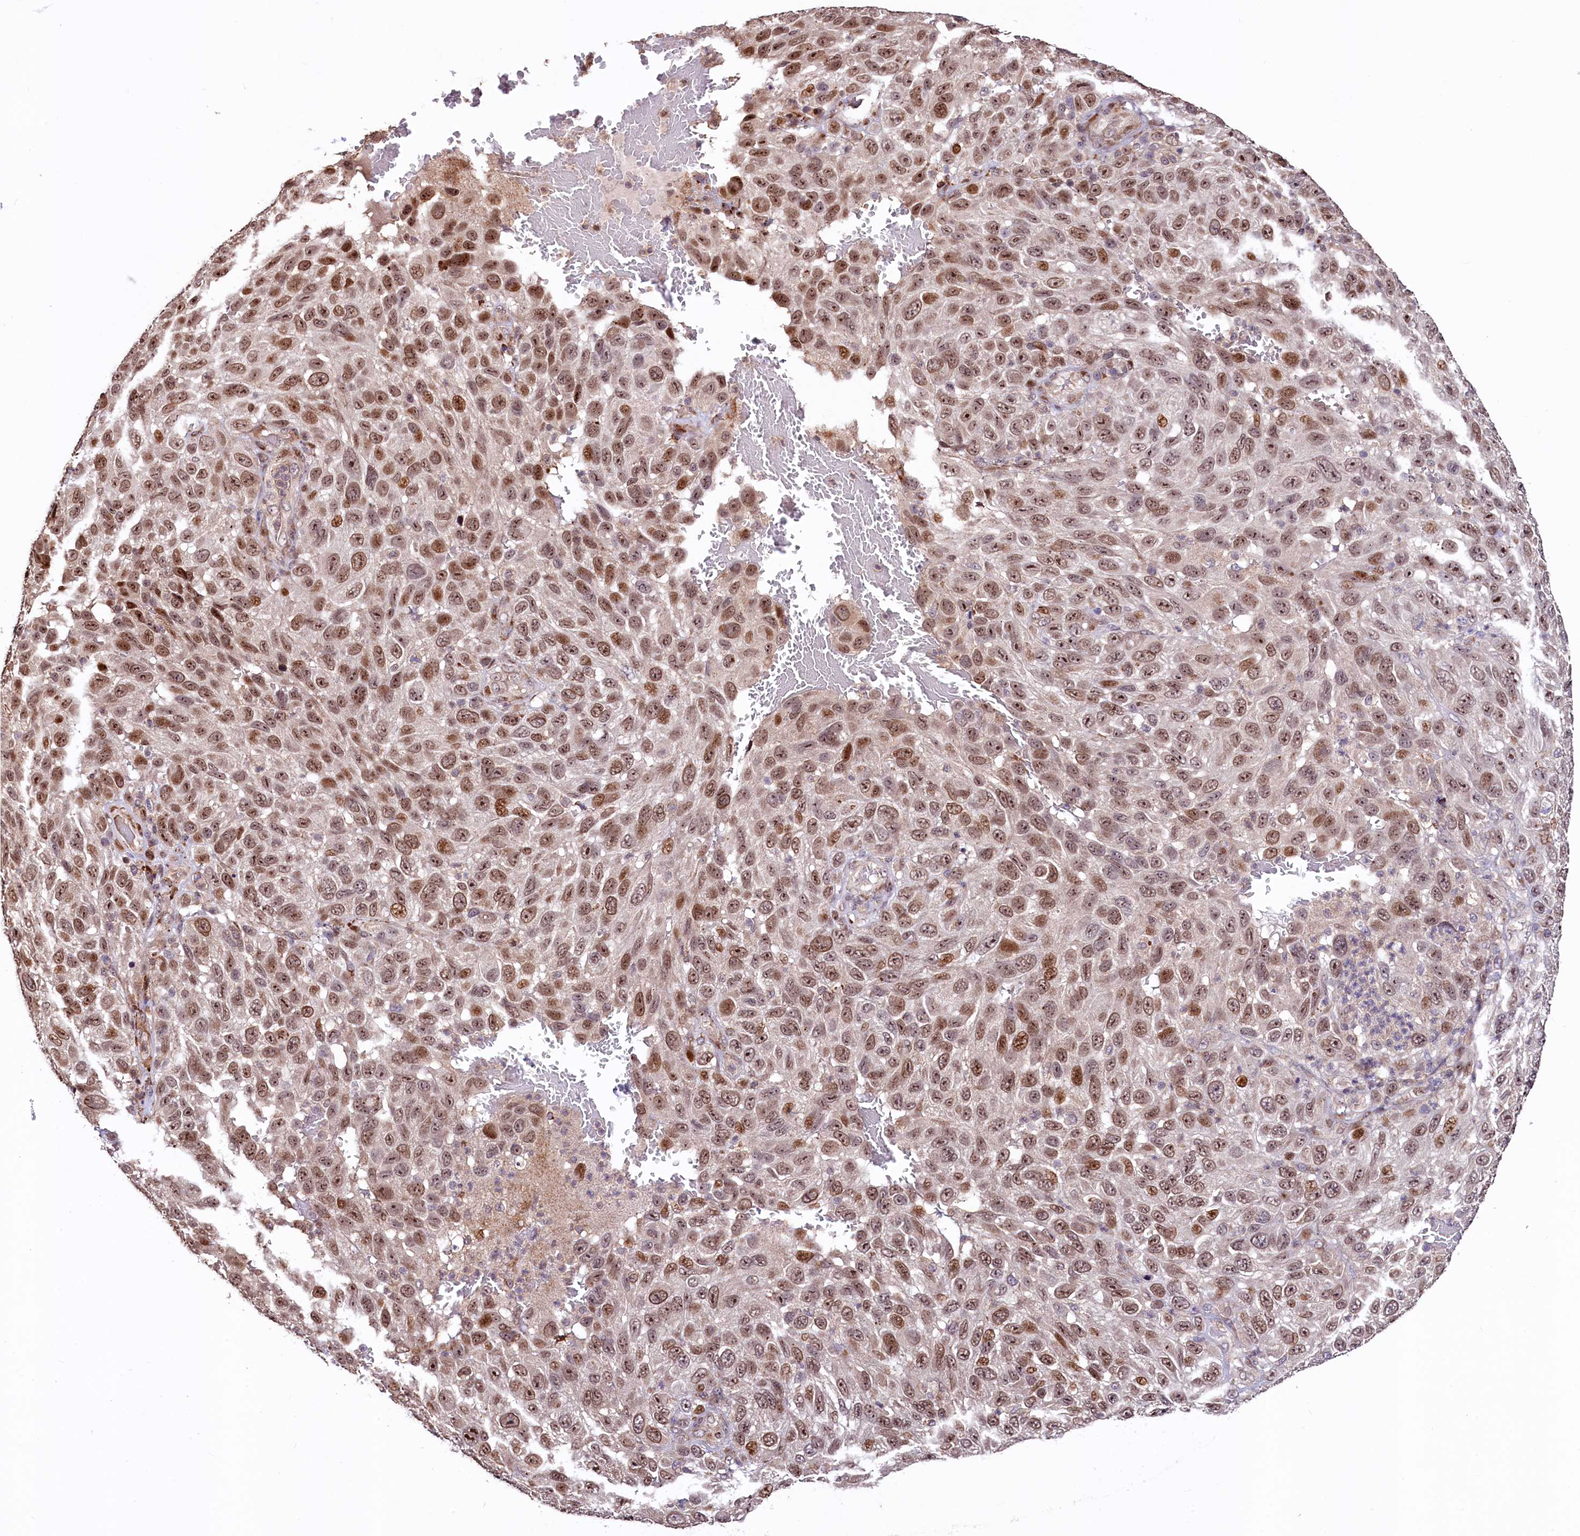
{"staining": {"intensity": "moderate", "quantity": ">75%", "location": "nuclear"}, "tissue": "melanoma", "cell_type": "Tumor cells", "image_type": "cancer", "snomed": [{"axis": "morphology", "description": "Normal tissue, NOS"}, {"axis": "morphology", "description": "Malignant melanoma, NOS"}, {"axis": "topography", "description": "Skin"}], "caption": "IHC histopathology image of neoplastic tissue: human melanoma stained using IHC displays medium levels of moderate protein expression localized specifically in the nuclear of tumor cells, appearing as a nuclear brown color.", "gene": "C5orf15", "patient": {"sex": "female", "age": 96}}